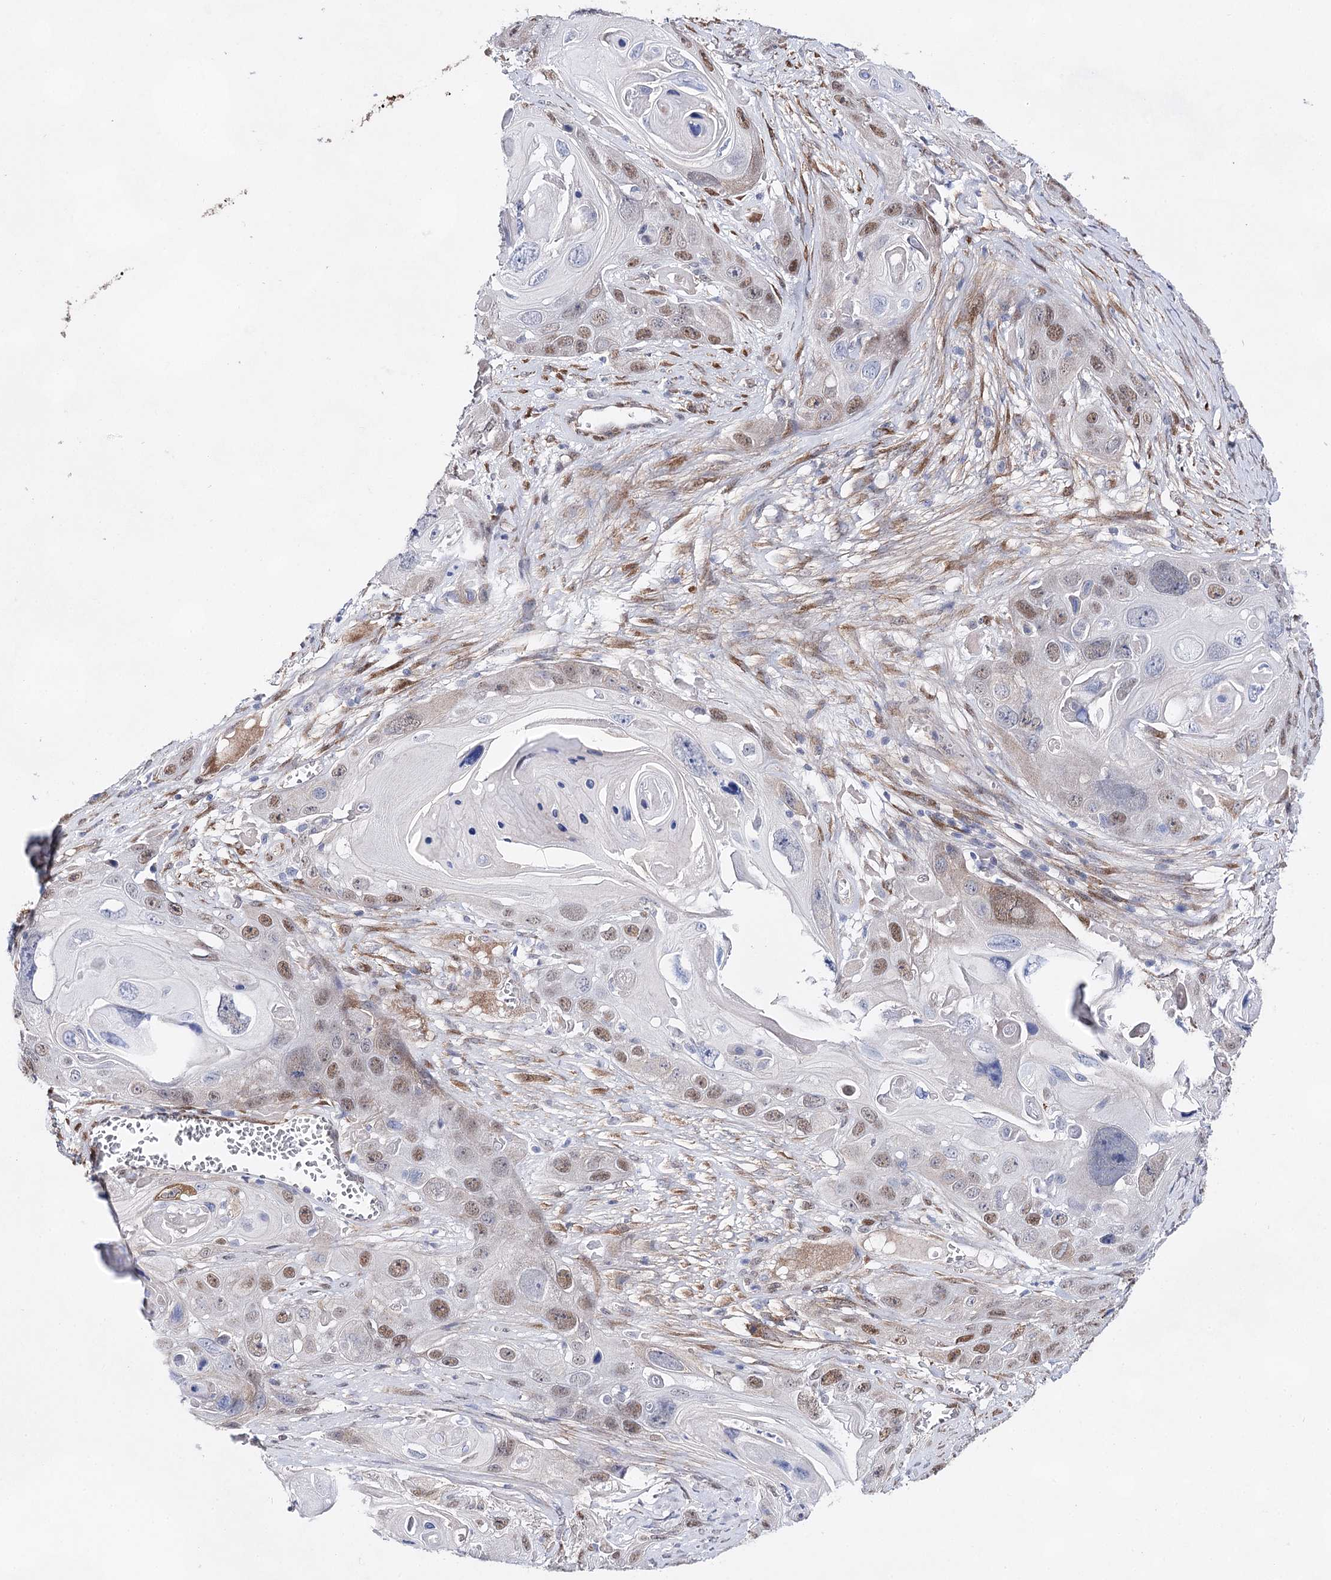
{"staining": {"intensity": "moderate", "quantity": "25%-75%", "location": "nuclear"}, "tissue": "skin cancer", "cell_type": "Tumor cells", "image_type": "cancer", "snomed": [{"axis": "morphology", "description": "Squamous cell carcinoma, NOS"}, {"axis": "topography", "description": "Skin"}], "caption": "Immunohistochemistry histopathology image of human squamous cell carcinoma (skin) stained for a protein (brown), which shows medium levels of moderate nuclear positivity in approximately 25%-75% of tumor cells.", "gene": "UGDH", "patient": {"sex": "male", "age": 55}}